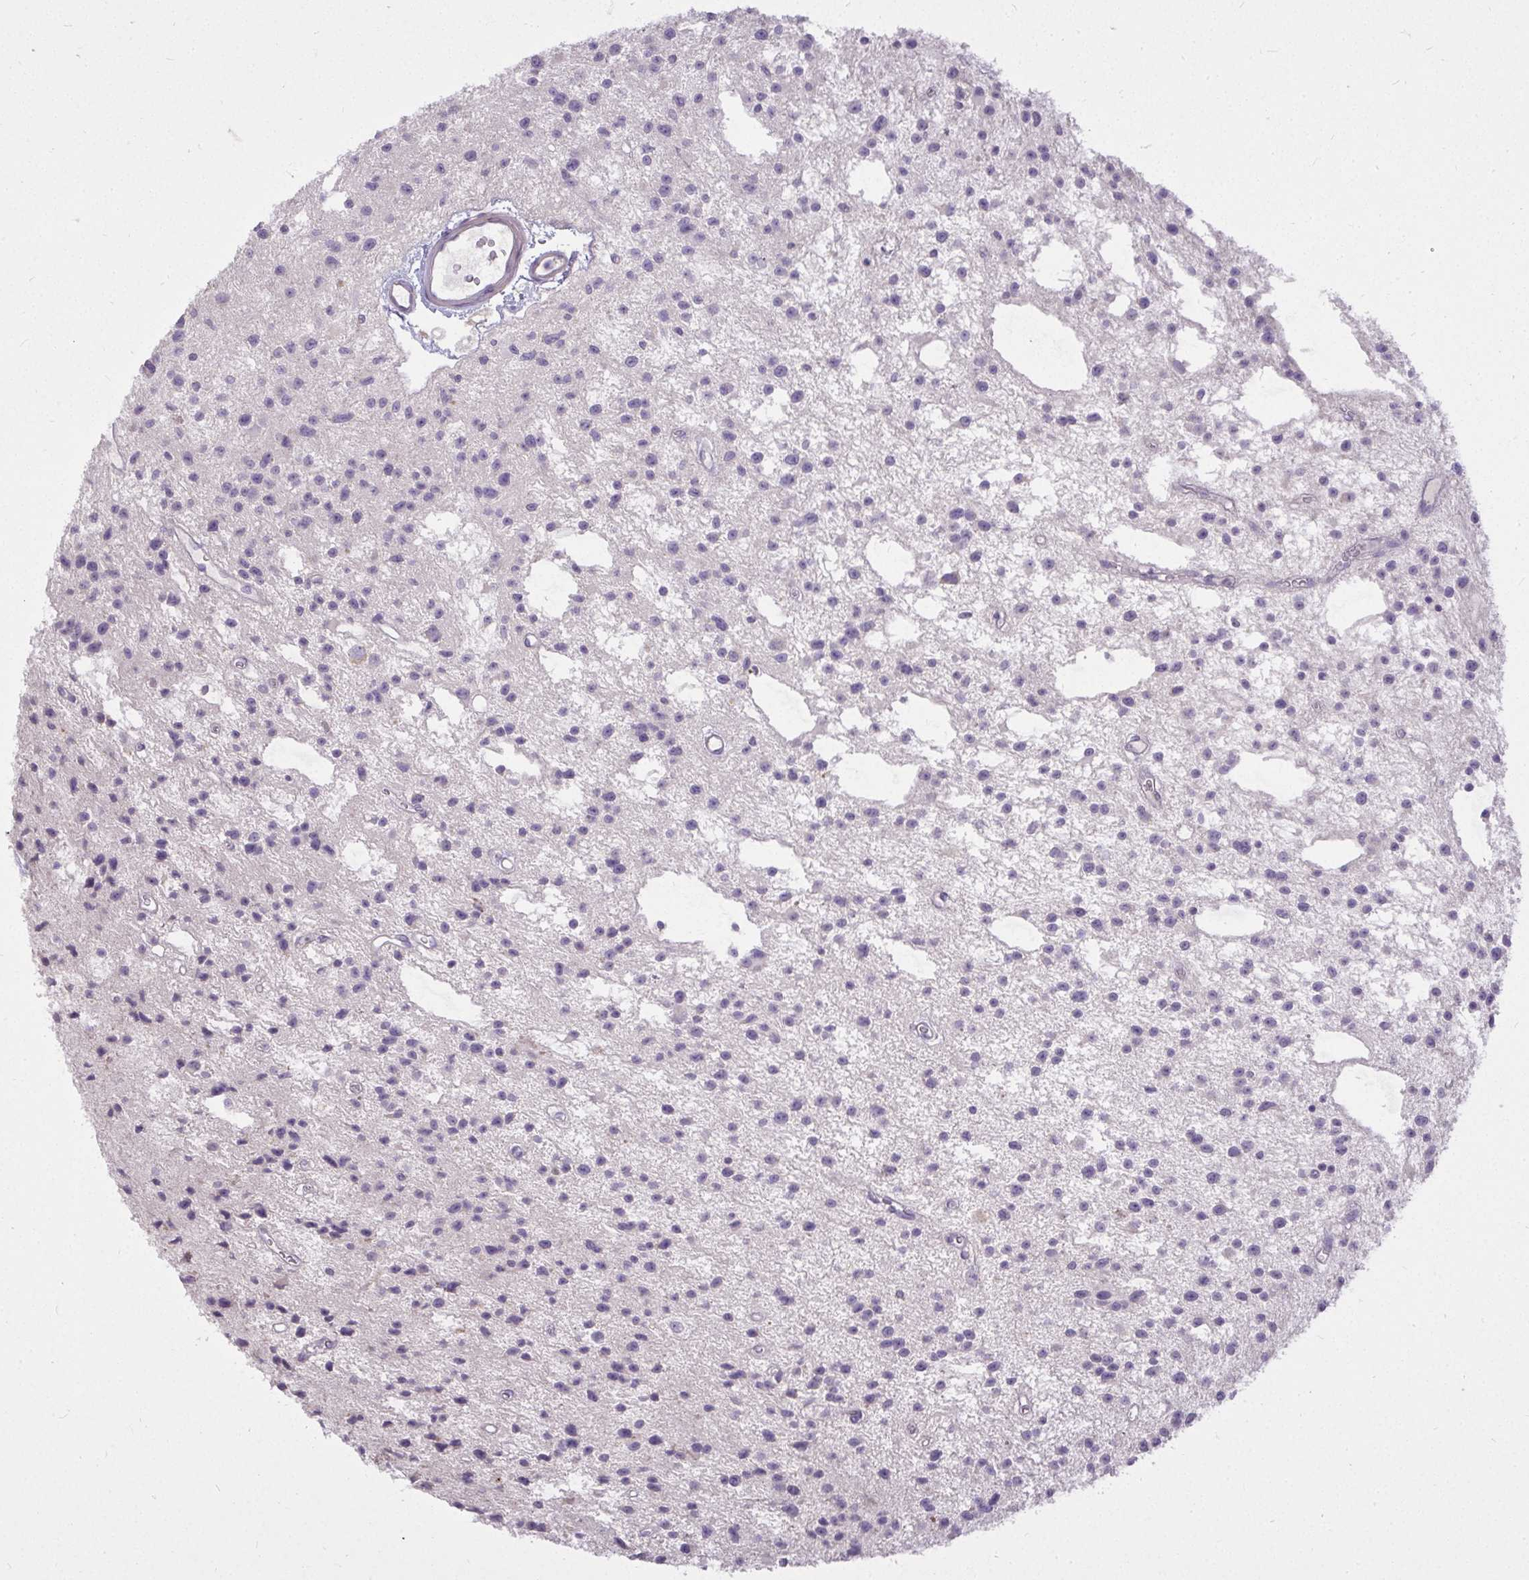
{"staining": {"intensity": "negative", "quantity": "none", "location": "none"}, "tissue": "glioma", "cell_type": "Tumor cells", "image_type": "cancer", "snomed": [{"axis": "morphology", "description": "Glioma, malignant, Low grade"}, {"axis": "topography", "description": "Brain"}], "caption": "DAB immunohistochemical staining of malignant low-grade glioma shows no significant positivity in tumor cells.", "gene": "STRIP1", "patient": {"sex": "male", "age": 43}}